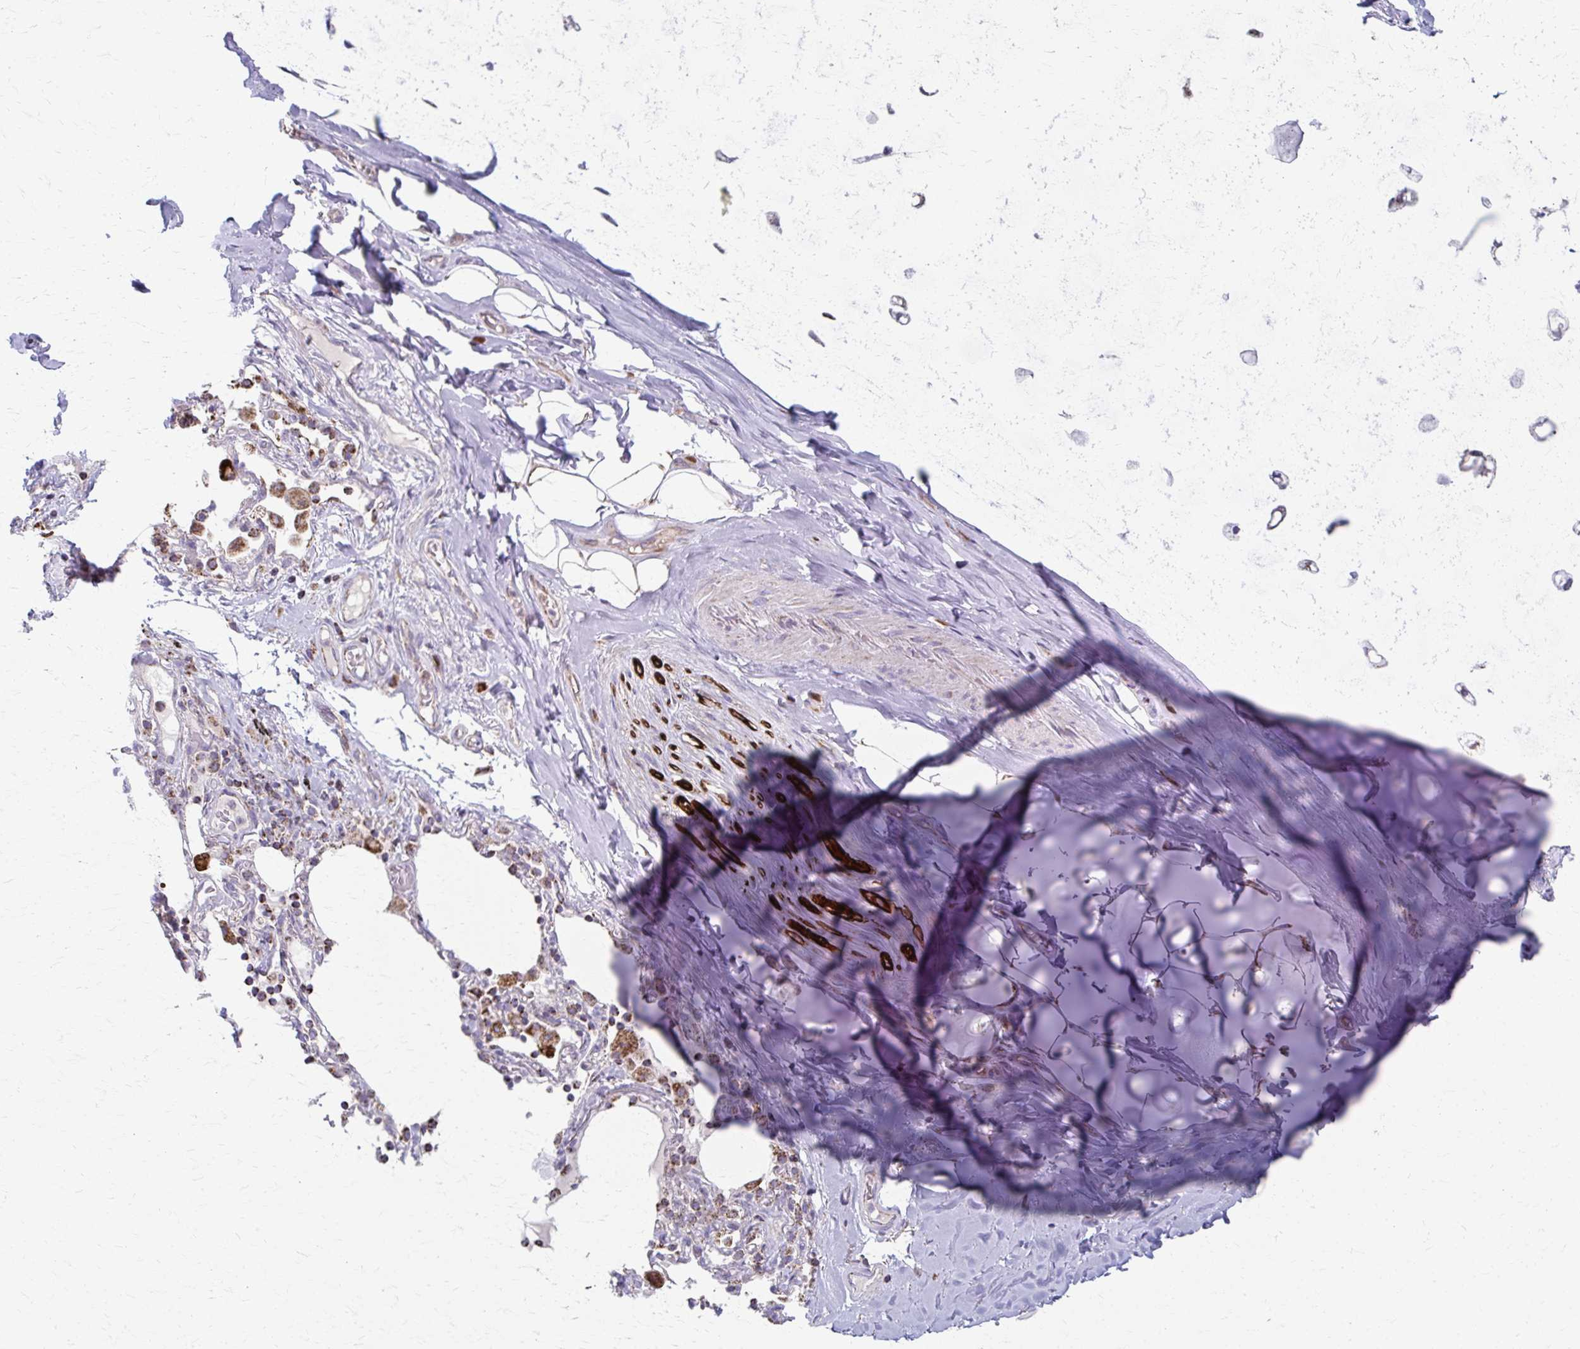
{"staining": {"intensity": "negative", "quantity": "none", "location": "none"}, "tissue": "adipose tissue", "cell_type": "Adipocytes", "image_type": "normal", "snomed": [{"axis": "morphology", "description": "Normal tissue, NOS"}, {"axis": "topography", "description": "Cartilage tissue"}, {"axis": "topography", "description": "Bronchus"}], "caption": "The image shows no staining of adipocytes in benign adipose tissue.", "gene": "TVP23A", "patient": {"sex": "male", "age": 64}}